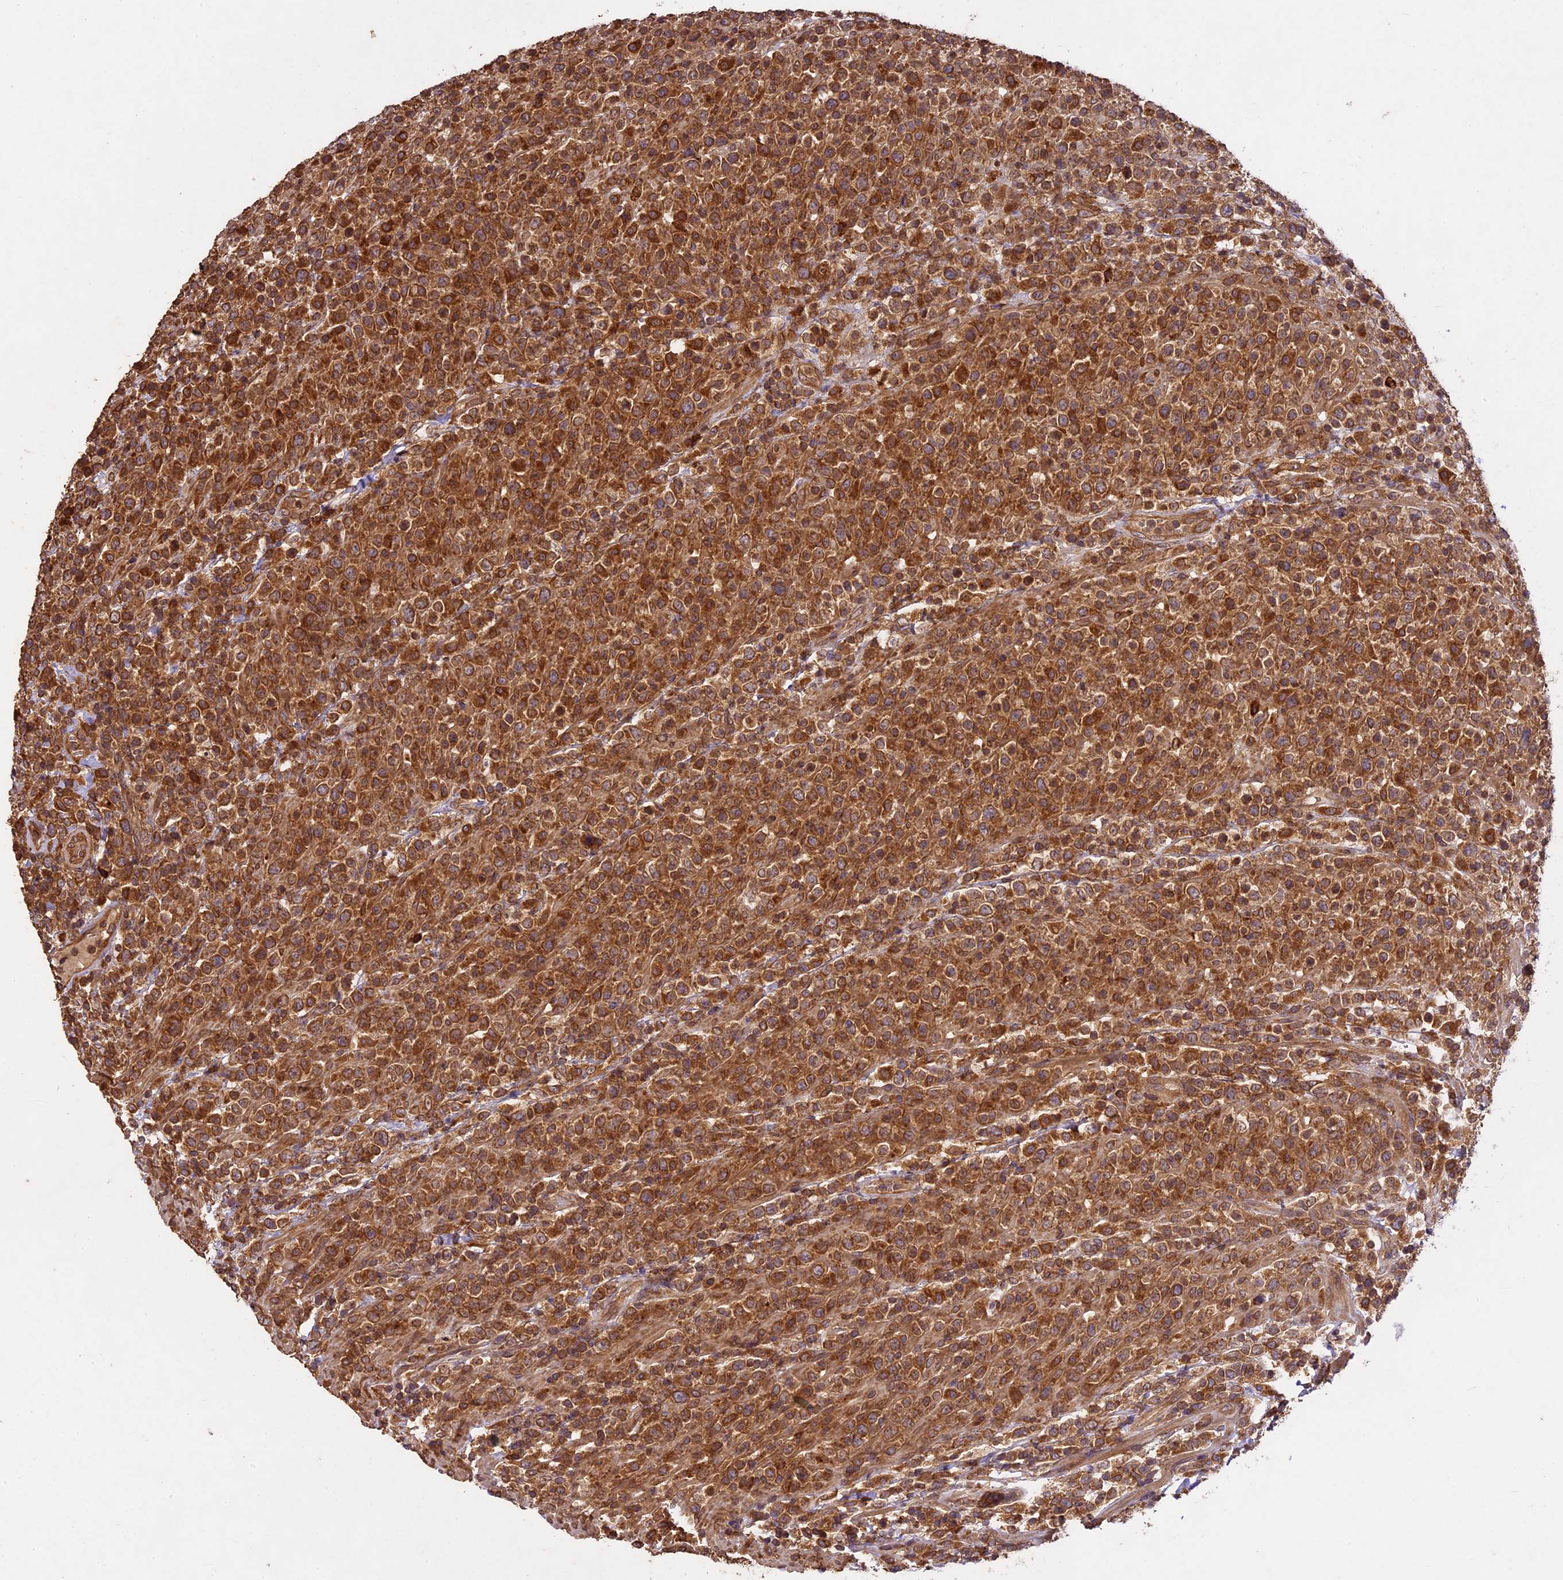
{"staining": {"intensity": "moderate", "quantity": ">75%", "location": "cytoplasmic/membranous"}, "tissue": "lymphoma", "cell_type": "Tumor cells", "image_type": "cancer", "snomed": [{"axis": "morphology", "description": "Malignant lymphoma, non-Hodgkin's type, High grade"}, {"axis": "topography", "description": "Colon"}], "caption": "Moderate cytoplasmic/membranous protein staining is identified in about >75% of tumor cells in malignant lymphoma, non-Hodgkin's type (high-grade).", "gene": "BRAP", "patient": {"sex": "female", "age": 53}}